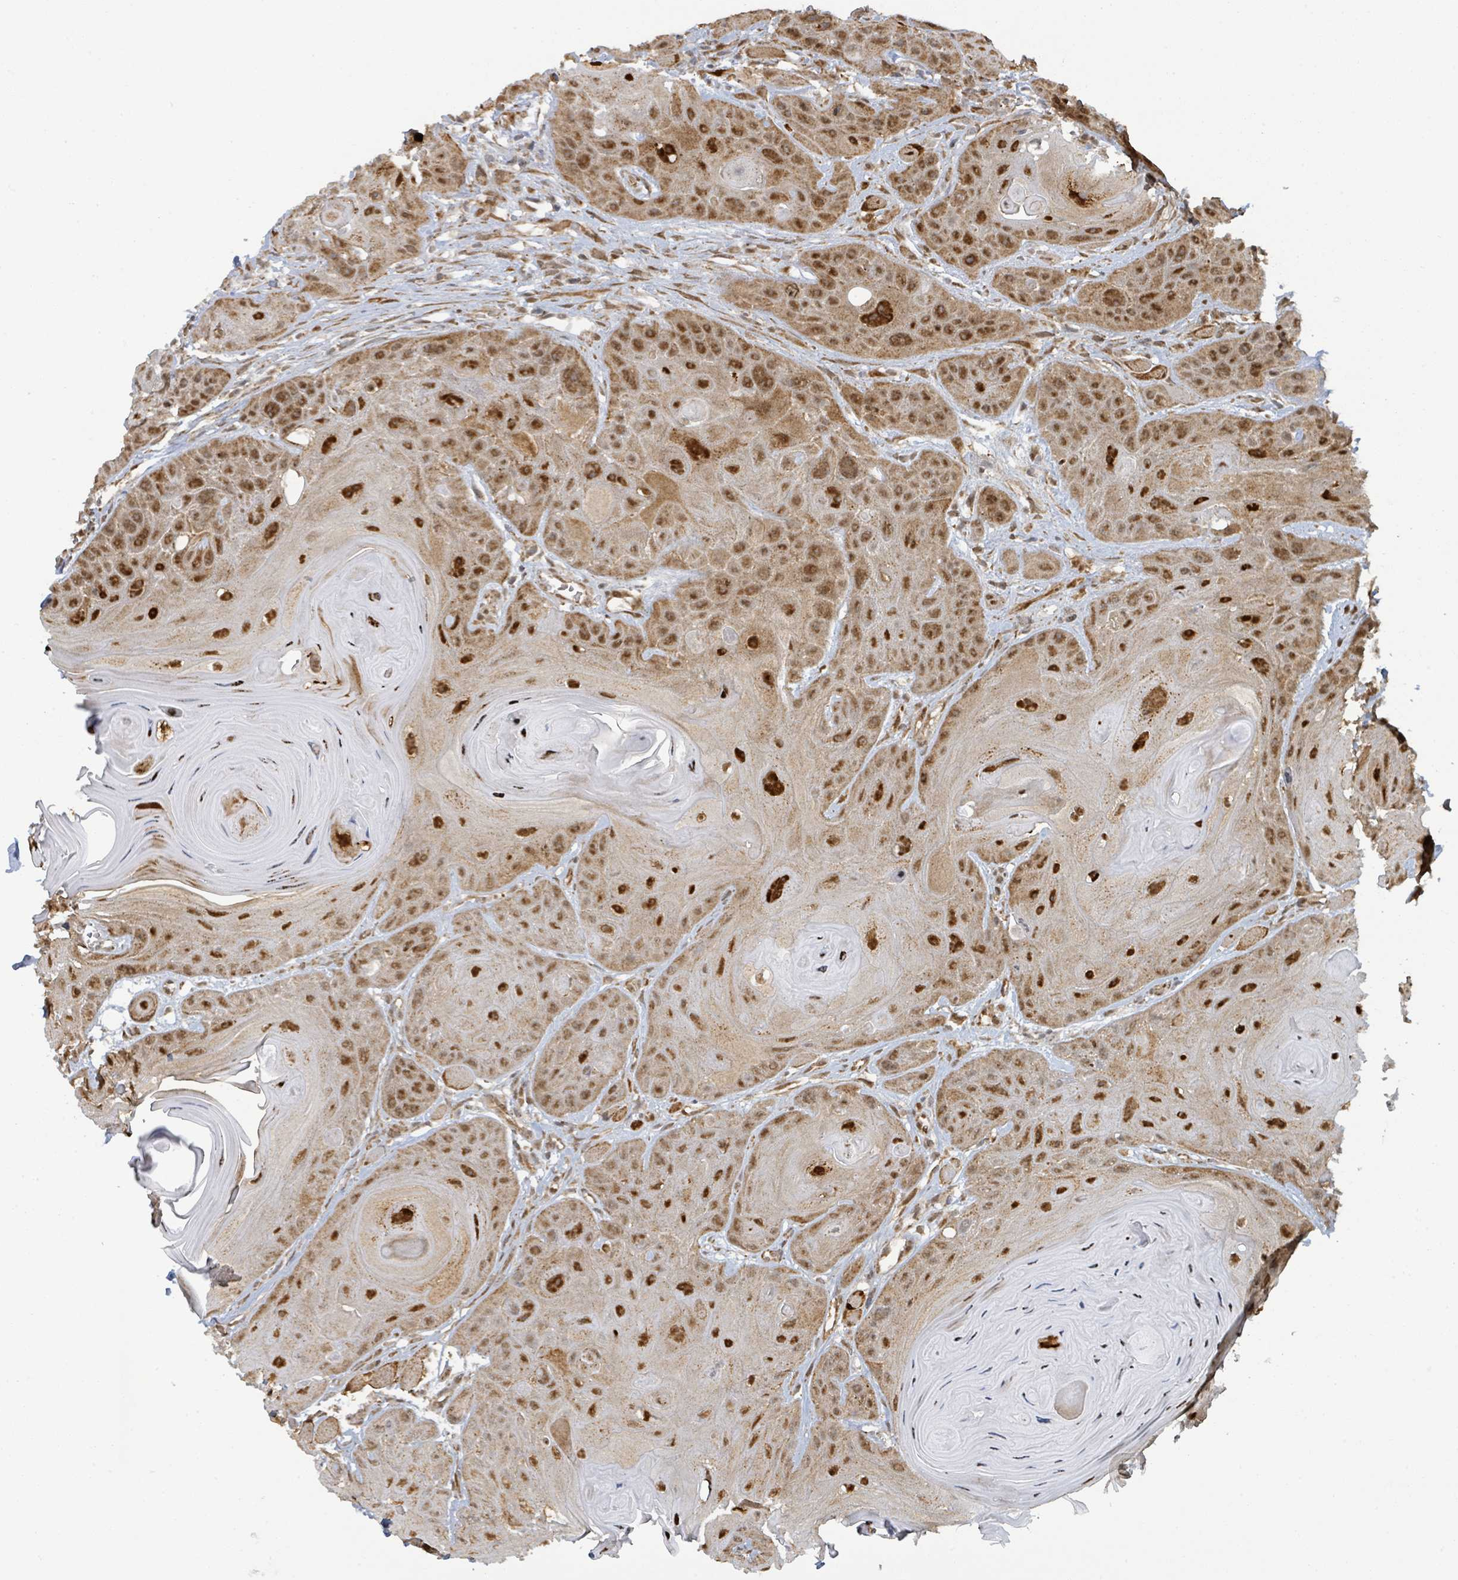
{"staining": {"intensity": "moderate", "quantity": ">75%", "location": "cytoplasmic/membranous,nuclear"}, "tissue": "head and neck cancer", "cell_type": "Tumor cells", "image_type": "cancer", "snomed": [{"axis": "morphology", "description": "Squamous cell carcinoma, NOS"}, {"axis": "topography", "description": "Head-Neck"}], "caption": "The histopathology image shows staining of head and neck cancer (squamous cell carcinoma), revealing moderate cytoplasmic/membranous and nuclear protein staining (brown color) within tumor cells.", "gene": "PSMB7", "patient": {"sex": "female", "age": 59}}